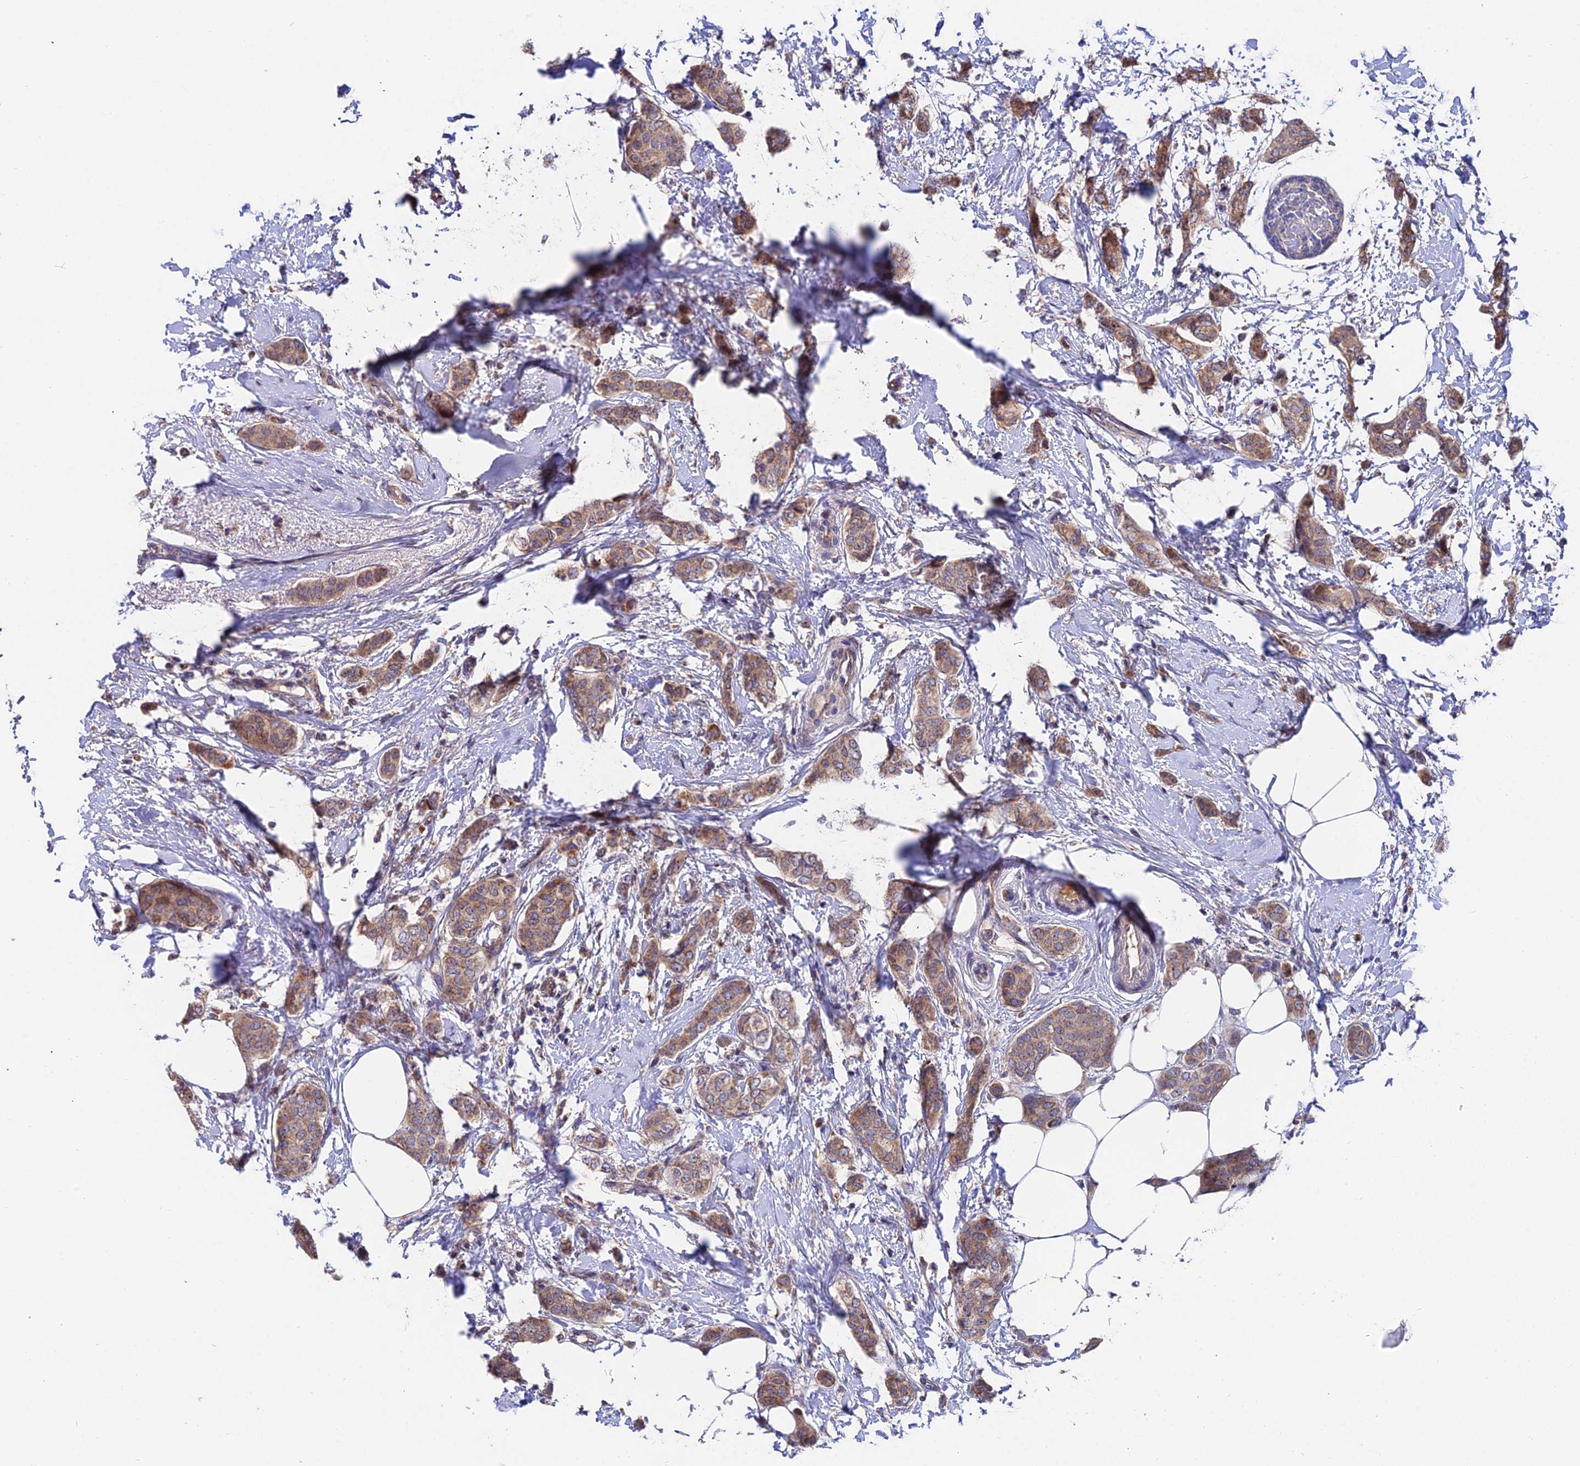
{"staining": {"intensity": "moderate", "quantity": ">75%", "location": "cytoplasmic/membranous"}, "tissue": "breast cancer", "cell_type": "Tumor cells", "image_type": "cancer", "snomed": [{"axis": "morphology", "description": "Duct carcinoma"}, {"axis": "topography", "description": "Breast"}], "caption": "Intraductal carcinoma (breast) tissue exhibits moderate cytoplasmic/membranous staining in approximately >75% of tumor cells Nuclei are stained in blue.", "gene": "CDC37L1", "patient": {"sex": "female", "age": 72}}